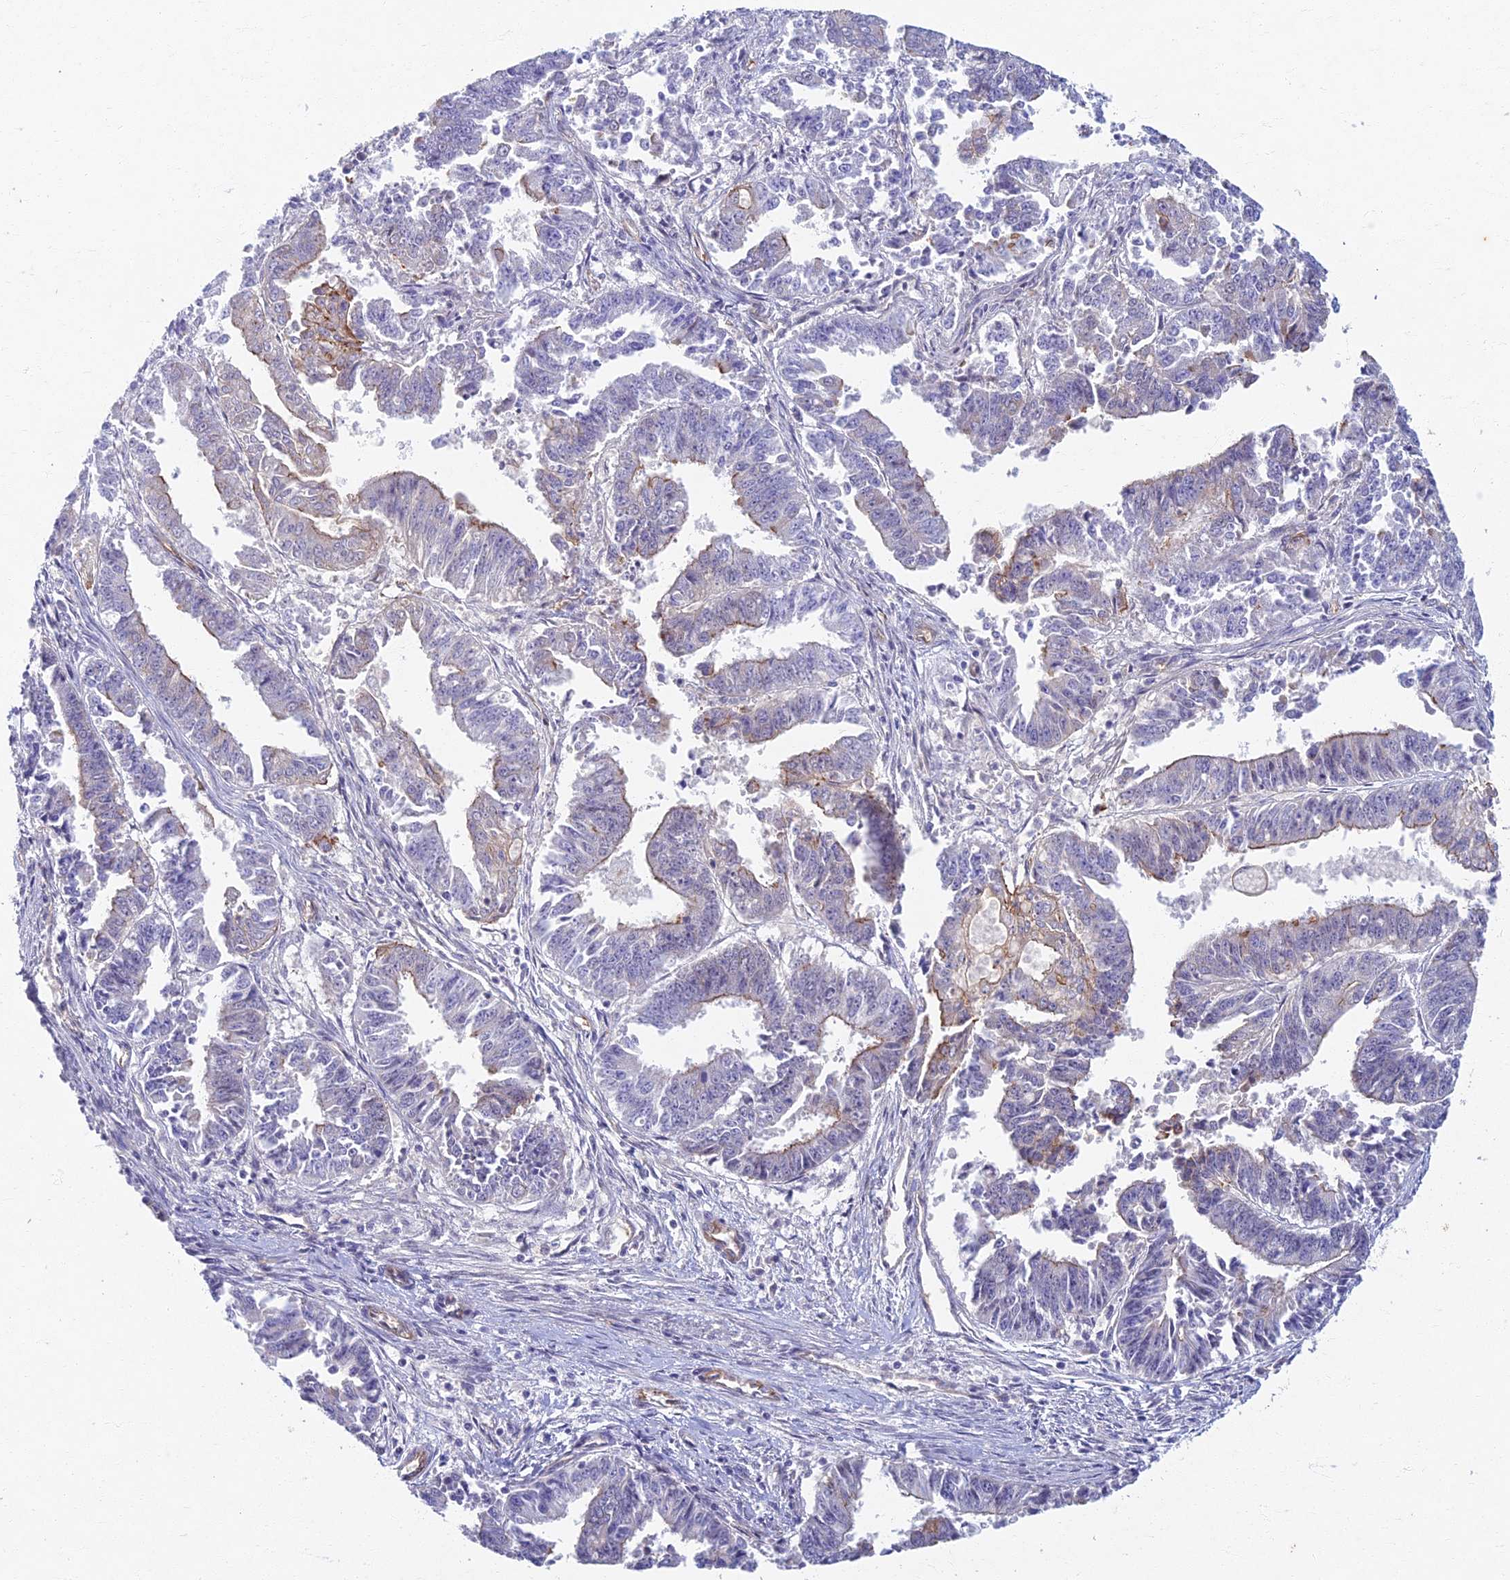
{"staining": {"intensity": "moderate", "quantity": "<25%", "location": "cytoplasmic/membranous"}, "tissue": "endometrial cancer", "cell_type": "Tumor cells", "image_type": "cancer", "snomed": [{"axis": "morphology", "description": "Adenocarcinoma, NOS"}, {"axis": "topography", "description": "Endometrium"}], "caption": "Adenocarcinoma (endometrial) stained with a brown dye demonstrates moderate cytoplasmic/membranous positive positivity in approximately <25% of tumor cells.", "gene": "RHBDL2", "patient": {"sex": "female", "age": 73}}